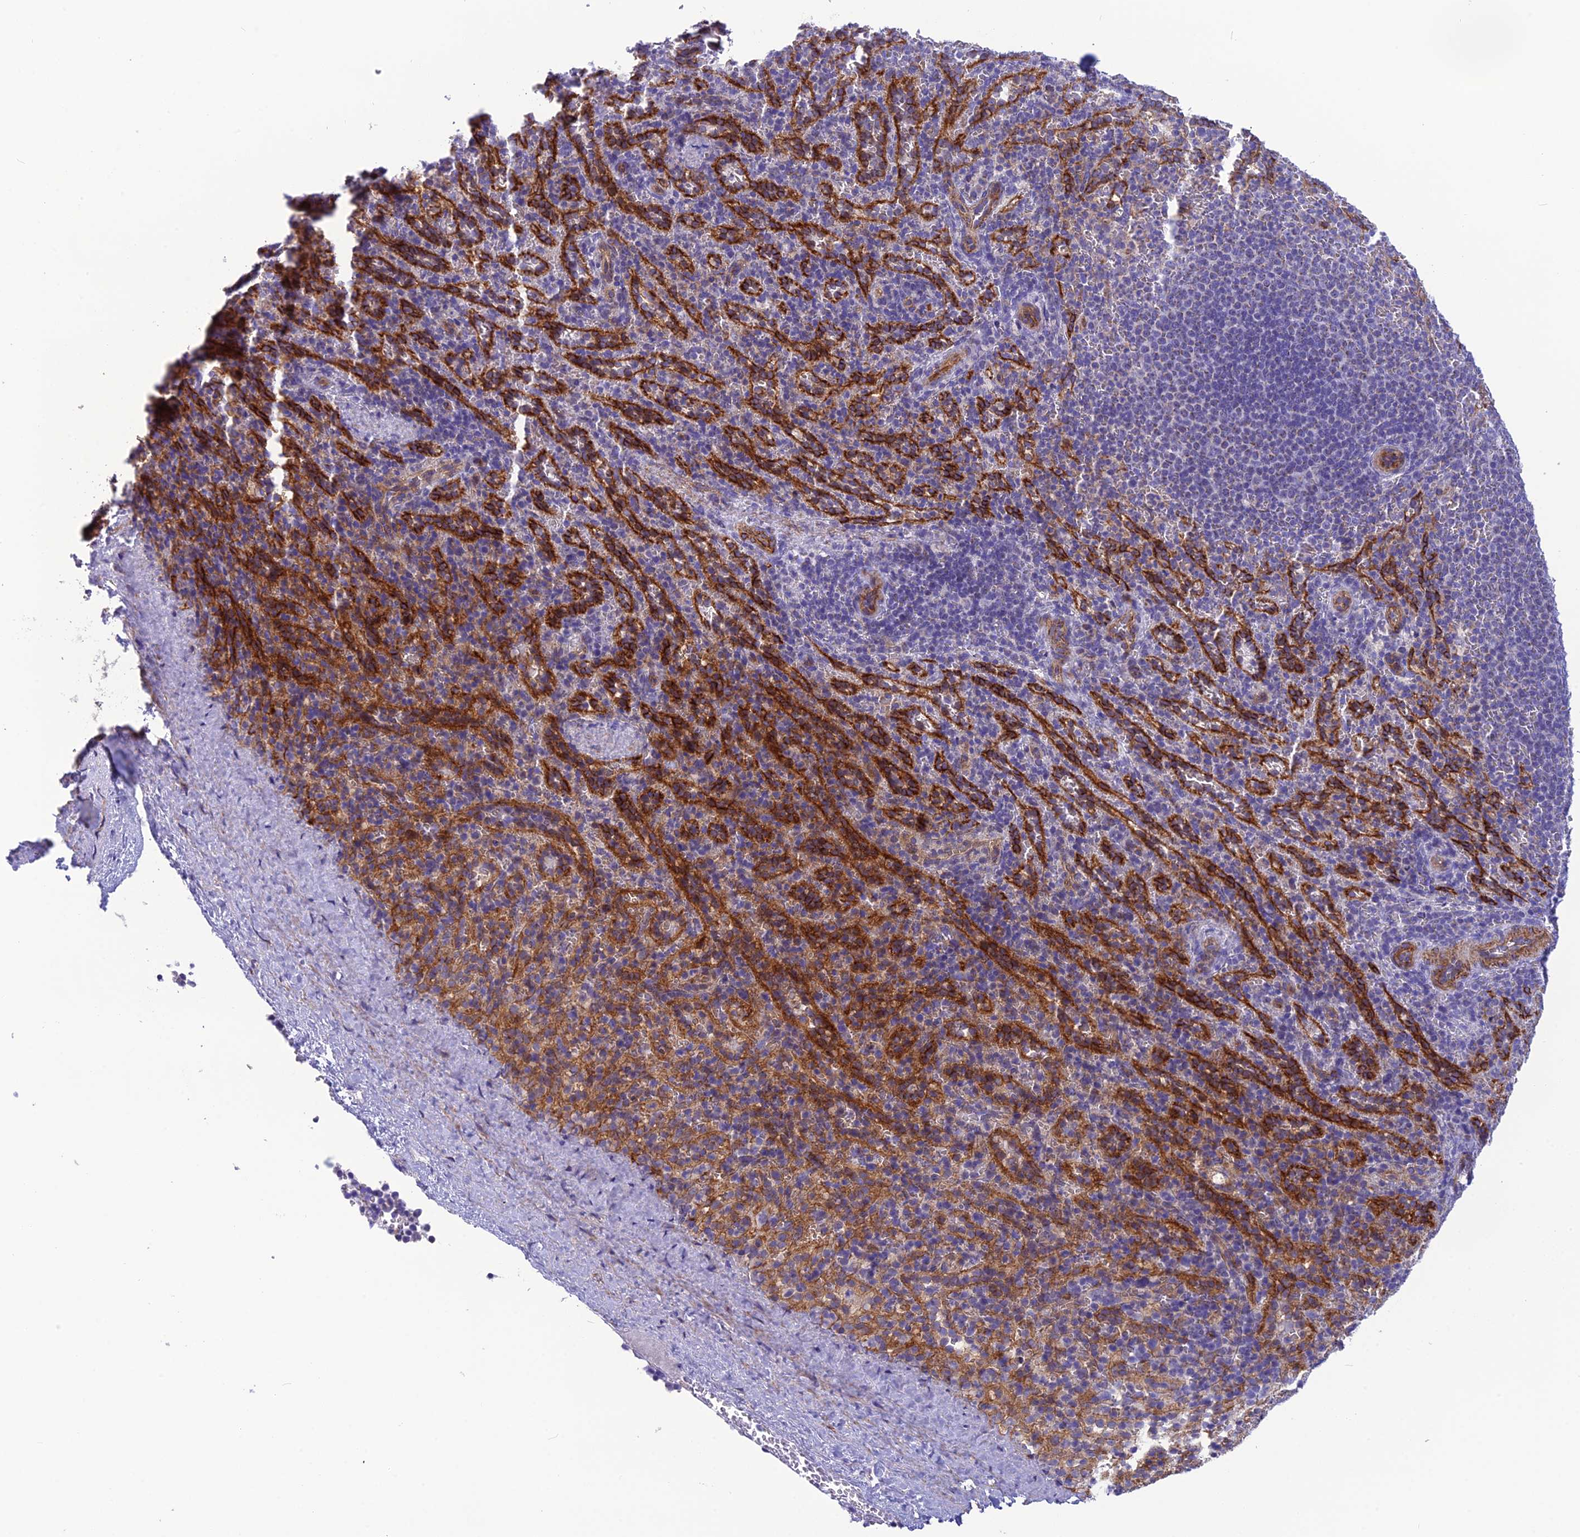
{"staining": {"intensity": "weak", "quantity": "<25%", "location": "cytoplasmic/membranous"}, "tissue": "spleen", "cell_type": "Cells in red pulp", "image_type": "normal", "snomed": [{"axis": "morphology", "description": "Normal tissue, NOS"}, {"axis": "topography", "description": "Spleen"}], "caption": "Immunohistochemistry micrograph of unremarkable human spleen stained for a protein (brown), which demonstrates no staining in cells in red pulp.", "gene": "POMGNT1", "patient": {"sex": "female", "age": 21}}